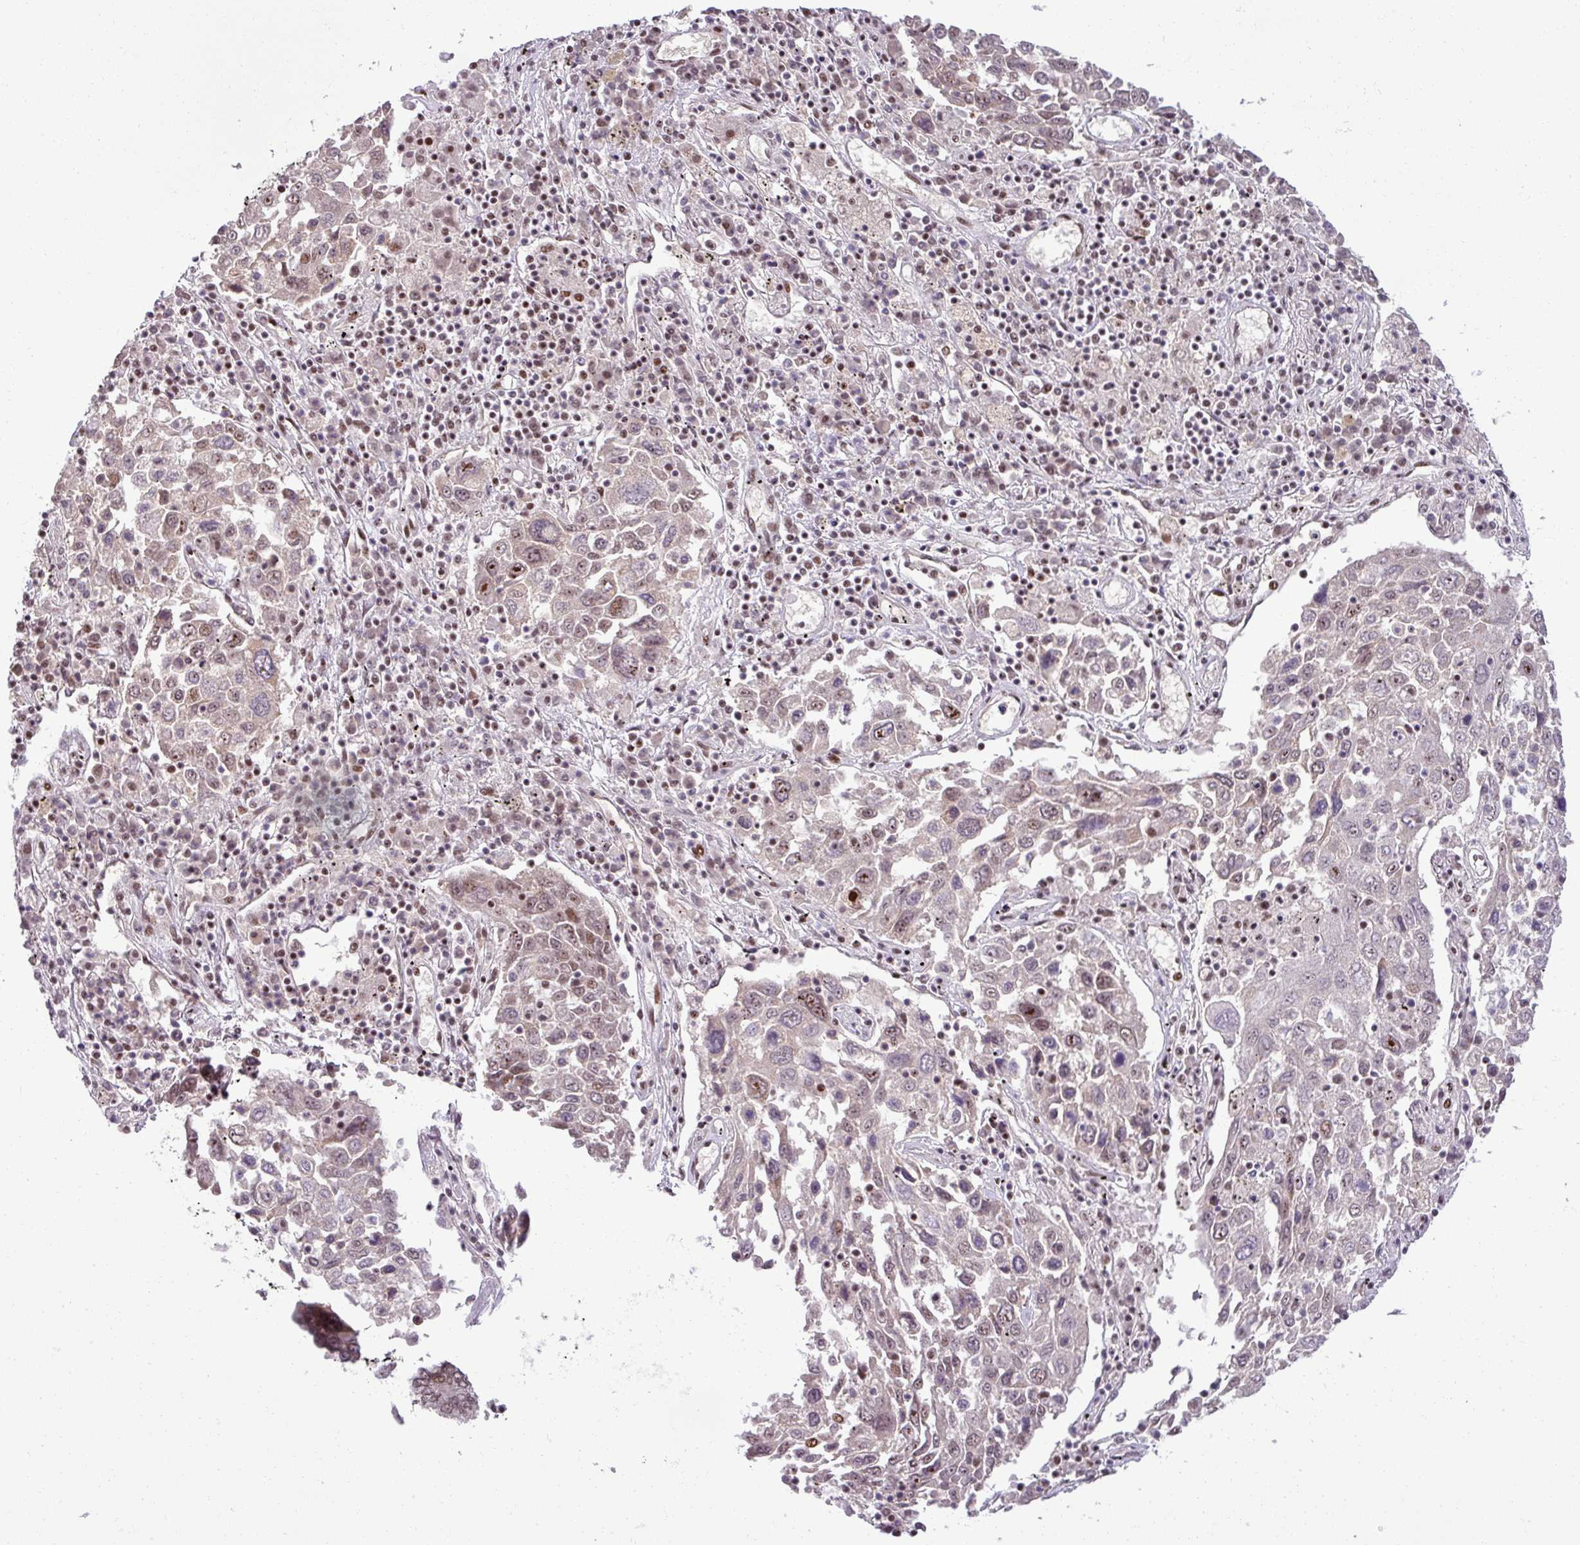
{"staining": {"intensity": "moderate", "quantity": "<25%", "location": "nuclear"}, "tissue": "lung cancer", "cell_type": "Tumor cells", "image_type": "cancer", "snomed": [{"axis": "morphology", "description": "Squamous cell carcinoma, NOS"}, {"axis": "topography", "description": "Lung"}], "caption": "Protein expression analysis of human lung cancer reveals moderate nuclear positivity in approximately <25% of tumor cells. (DAB IHC, brown staining for protein, blue staining for nuclei).", "gene": "PTPN20", "patient": {"sex": "male", "age": 65}}